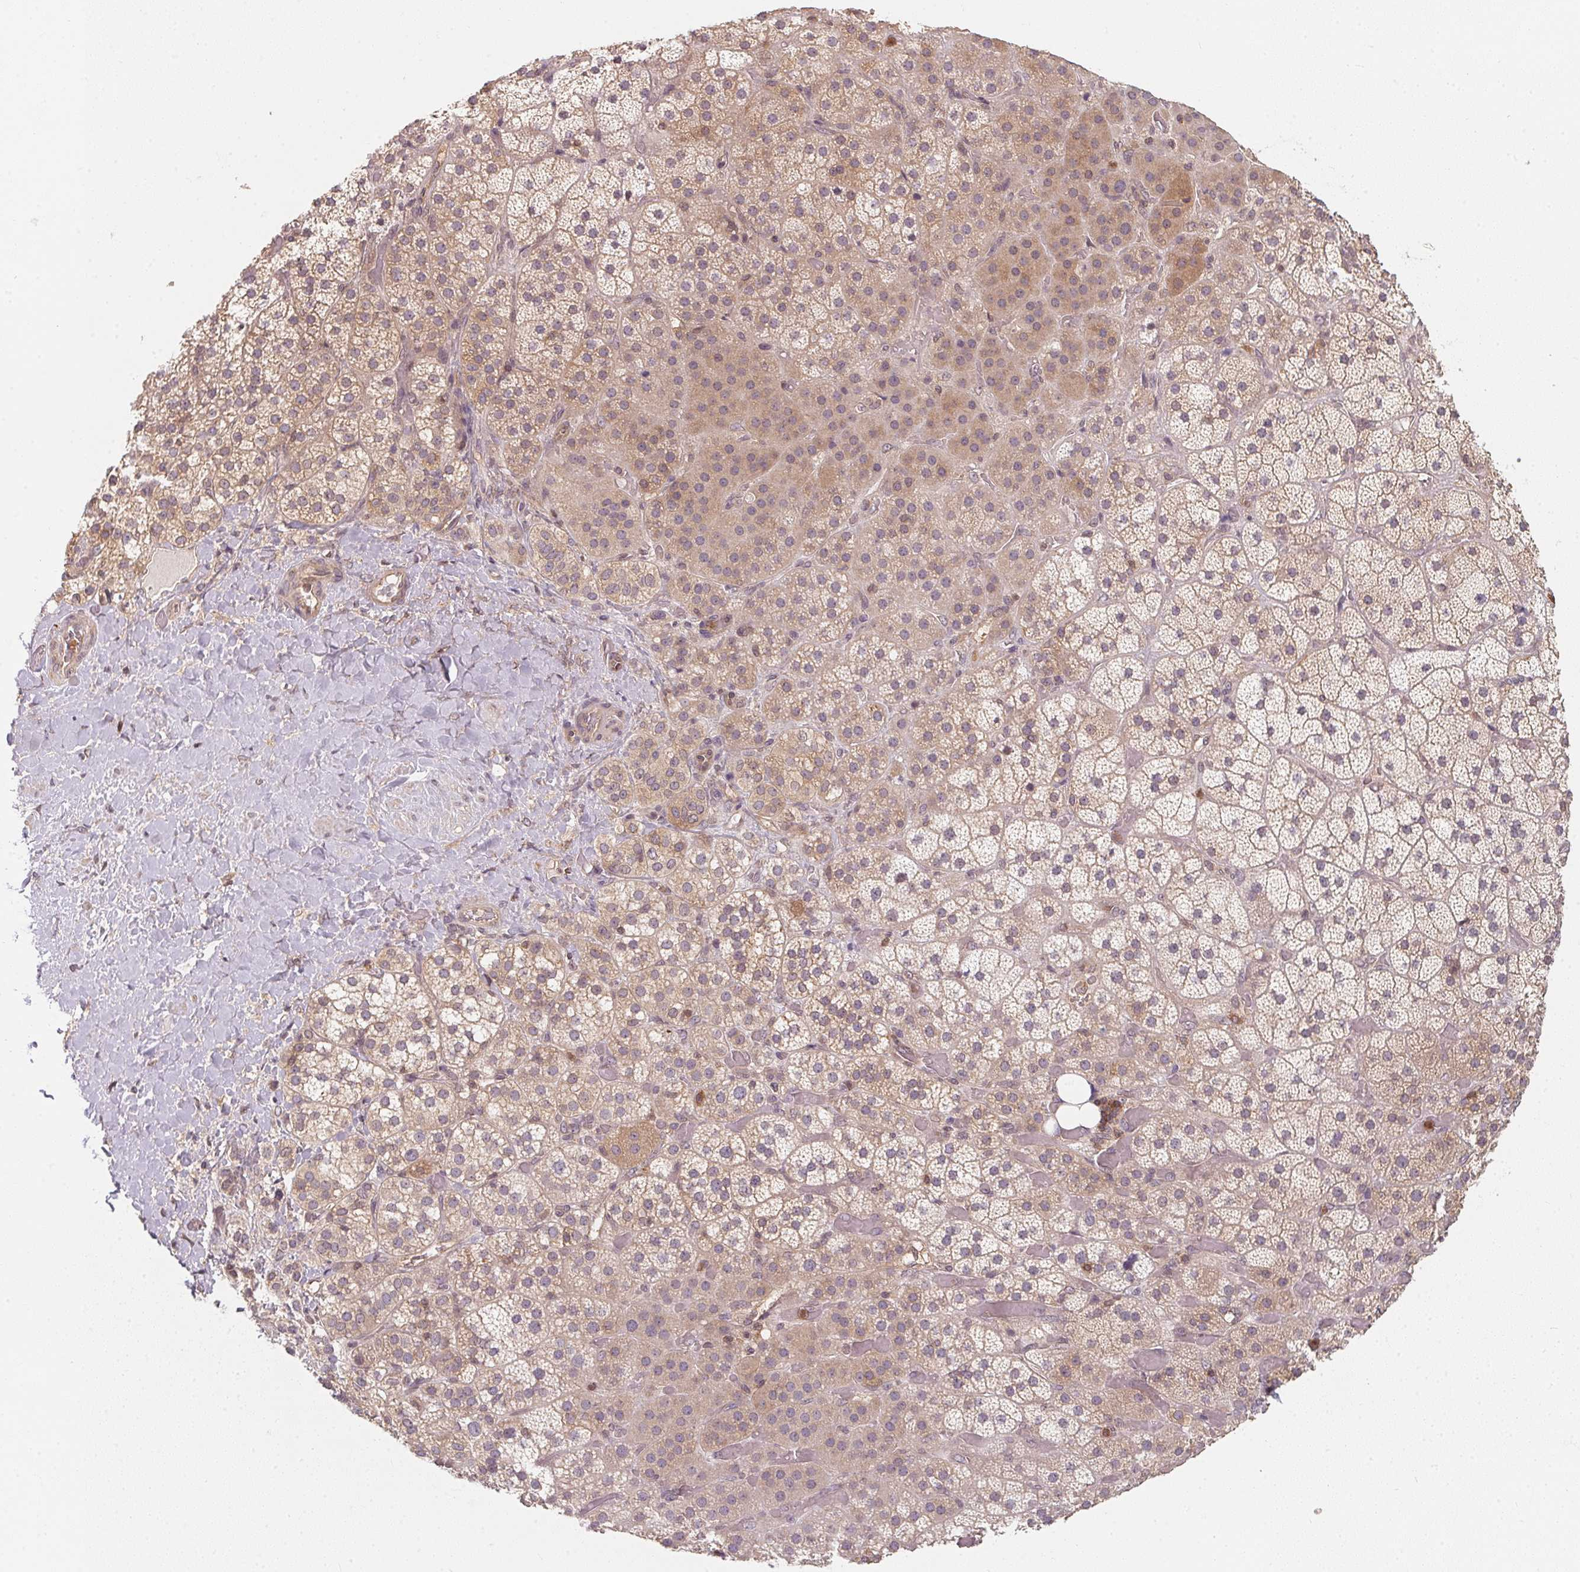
{"staining": {"intensity": "weak", "quantity": "25%-75%", "location": "cytoplasmic/membranous"}, "tissue": "adrenal gland", "cell_type": "Glandular cells", "image_type": "normal", "snomed": [{"axis": "morphology", "description": "Normal tissue, NOS"}, {"axis": "topography", "description": "Adrenal gland"}], "caption": "A high-resolution histopathology image shows IHC staining of normal adrenal gland, which shows weak cytoplasmic/membranous expression in approximately 25%-75% of glandular cells.", "gene": "ANKRD13A", "patient": {"sex": "male", "age": 57}}